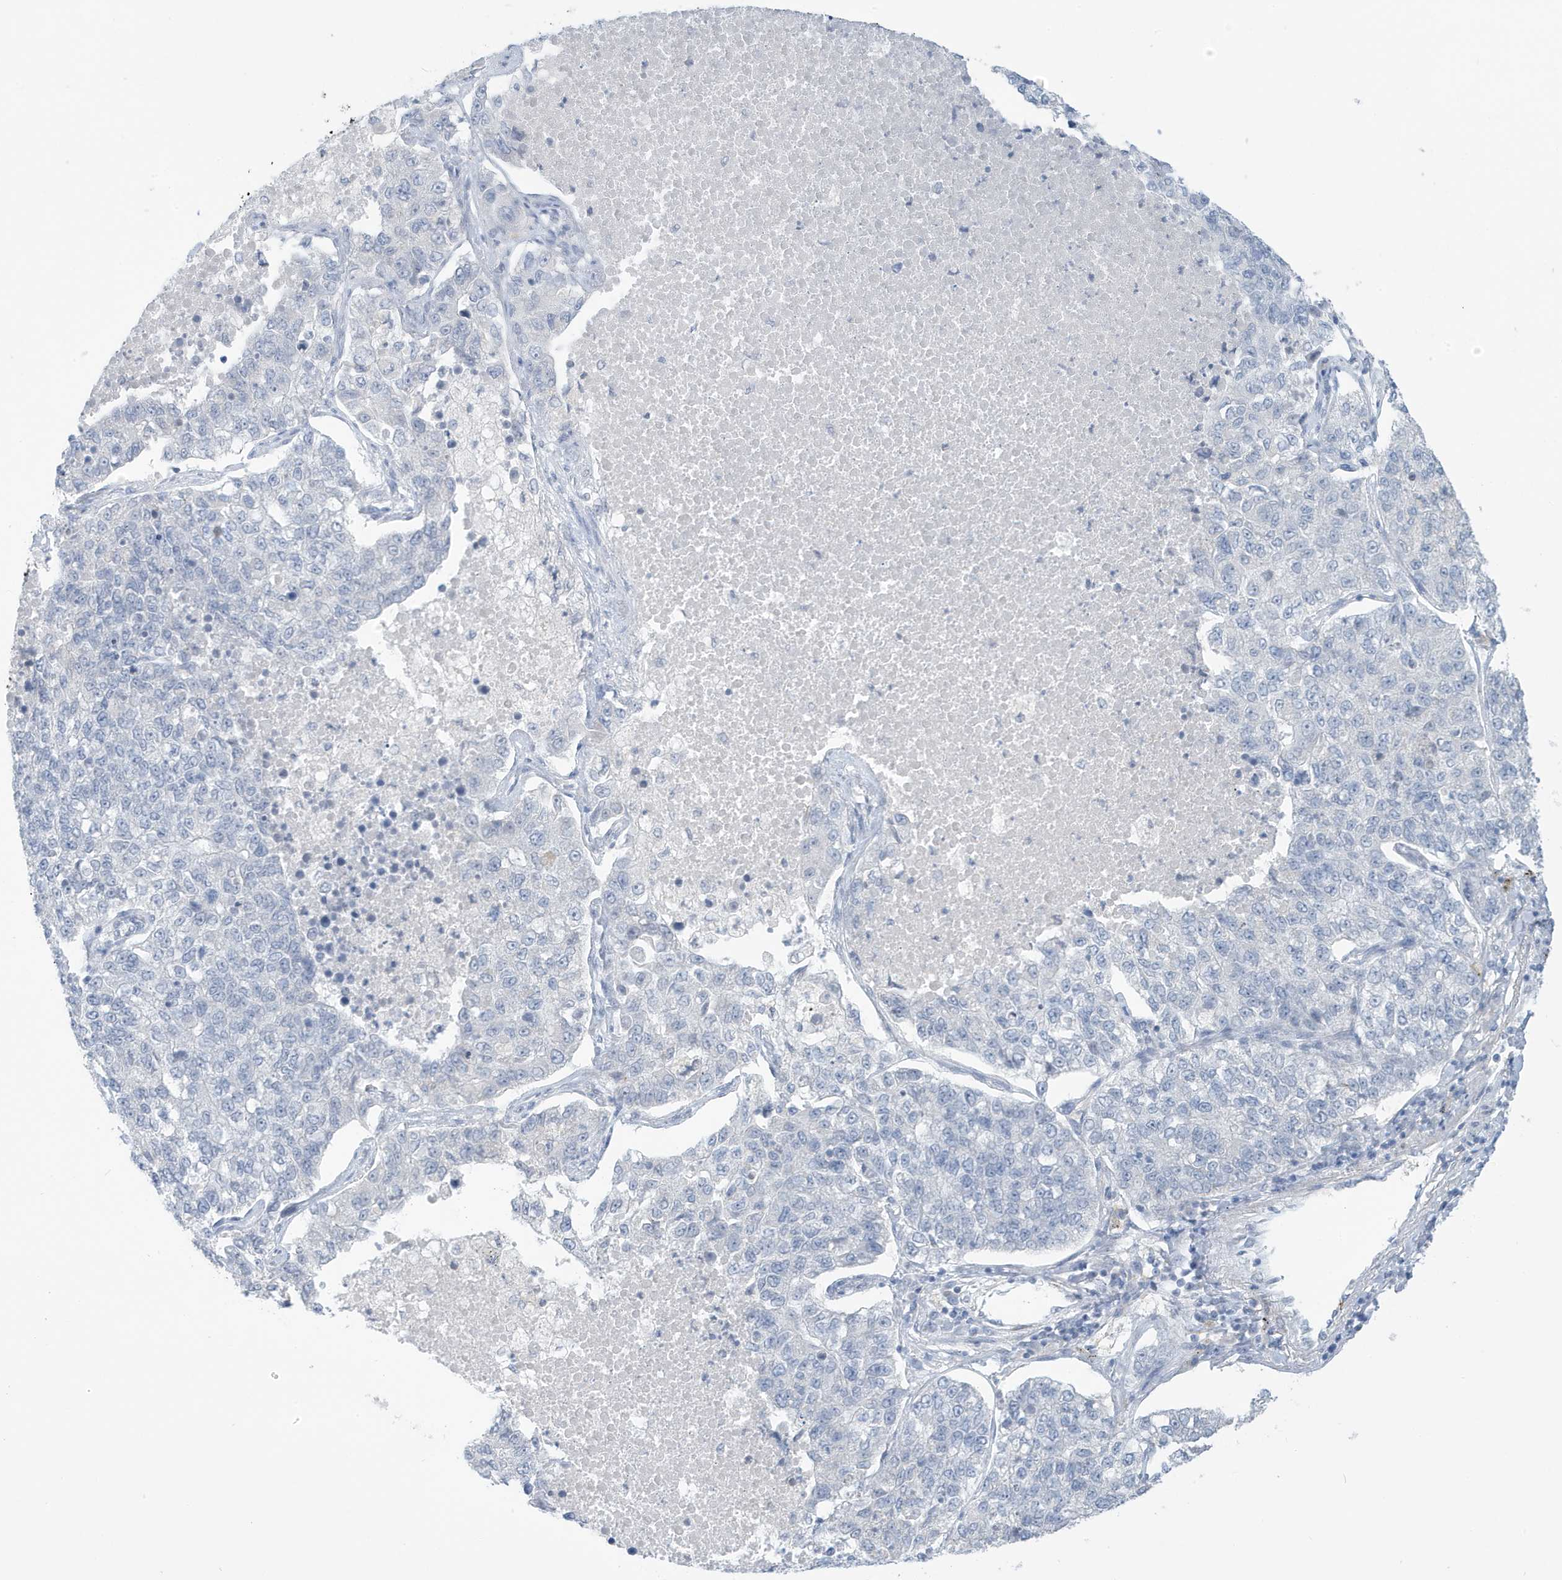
{"staining": {"intensity": "negative", "quantity": "none", "location": "none"}, "tissue": "lung cancer", "cell_type": "Tumor cells", "image_type": "cancer", "snomed": [{"axis": "morphology", "description": "Adenocarcinoma, NOS"}, {"axis": "topography", "description": "Lung"}], "caption": "Human lung cancer (adenocarcinoma) stained for a protein using IHC exhibits no staining in tumor cells.", "gene": "PERM1", "patient": {"sex": "male", "age": 49}}